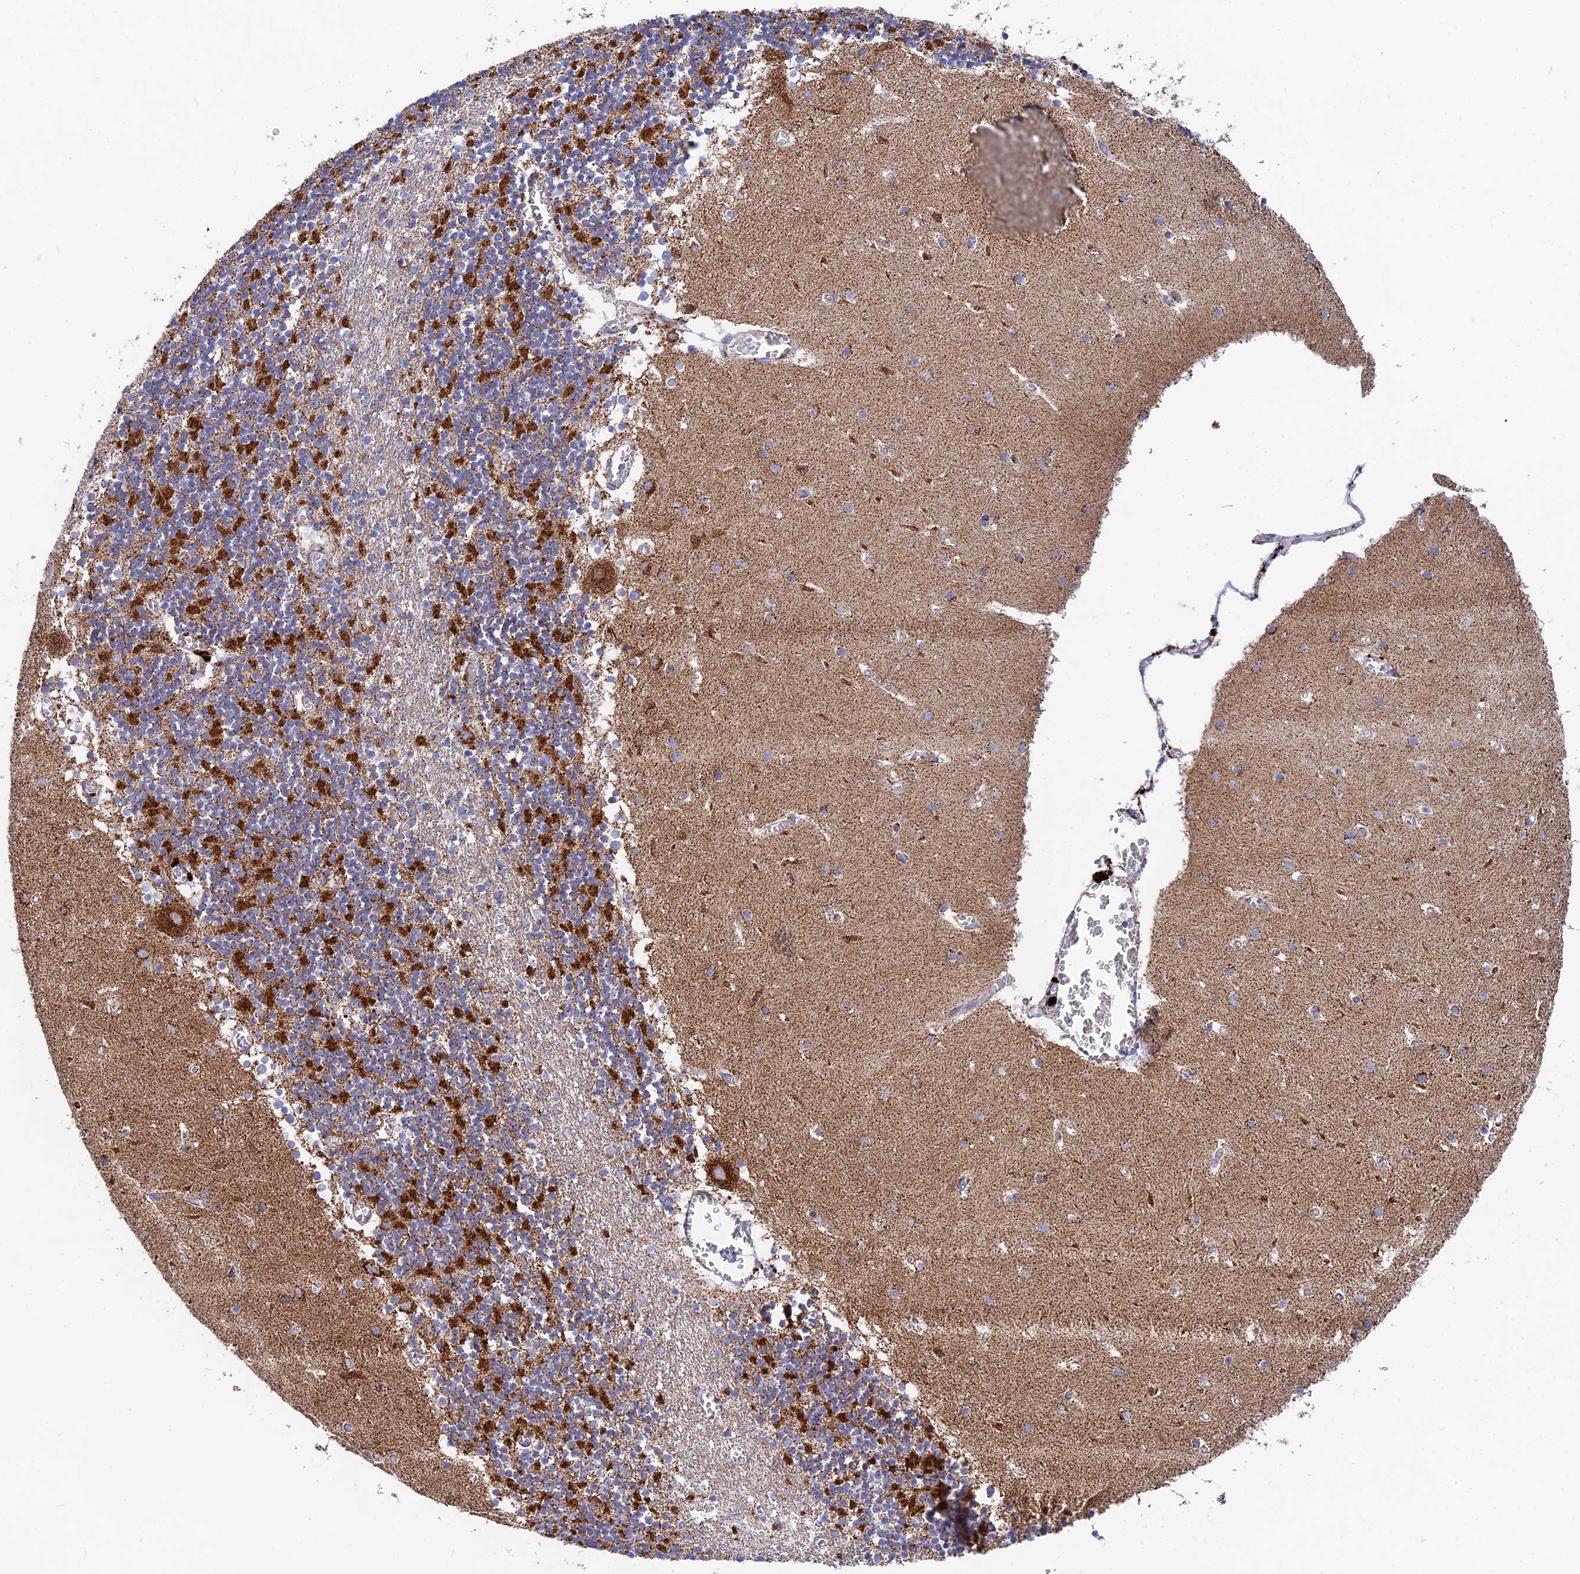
{"staining": {"intensity": "strong", "quantity": ">75%", "location": "cytoplasmic/membranous"}, "tissue": "cerebellum", "cell_type": "Cells in granular layer", "image_type": "normal", "snomed": [{"axis": "morphology", "description": "Normal tissue, NOS"}, {"axis": "topography", "description": "Cerebellum"}], "caption": "A brown stain labels strong cytoplasmic/membranous staining of a protein in cells in granular layer of unremarkable human cerebellum.", "gene": "NDUFA5", "patient": {"sex": "female", "age": 28}}